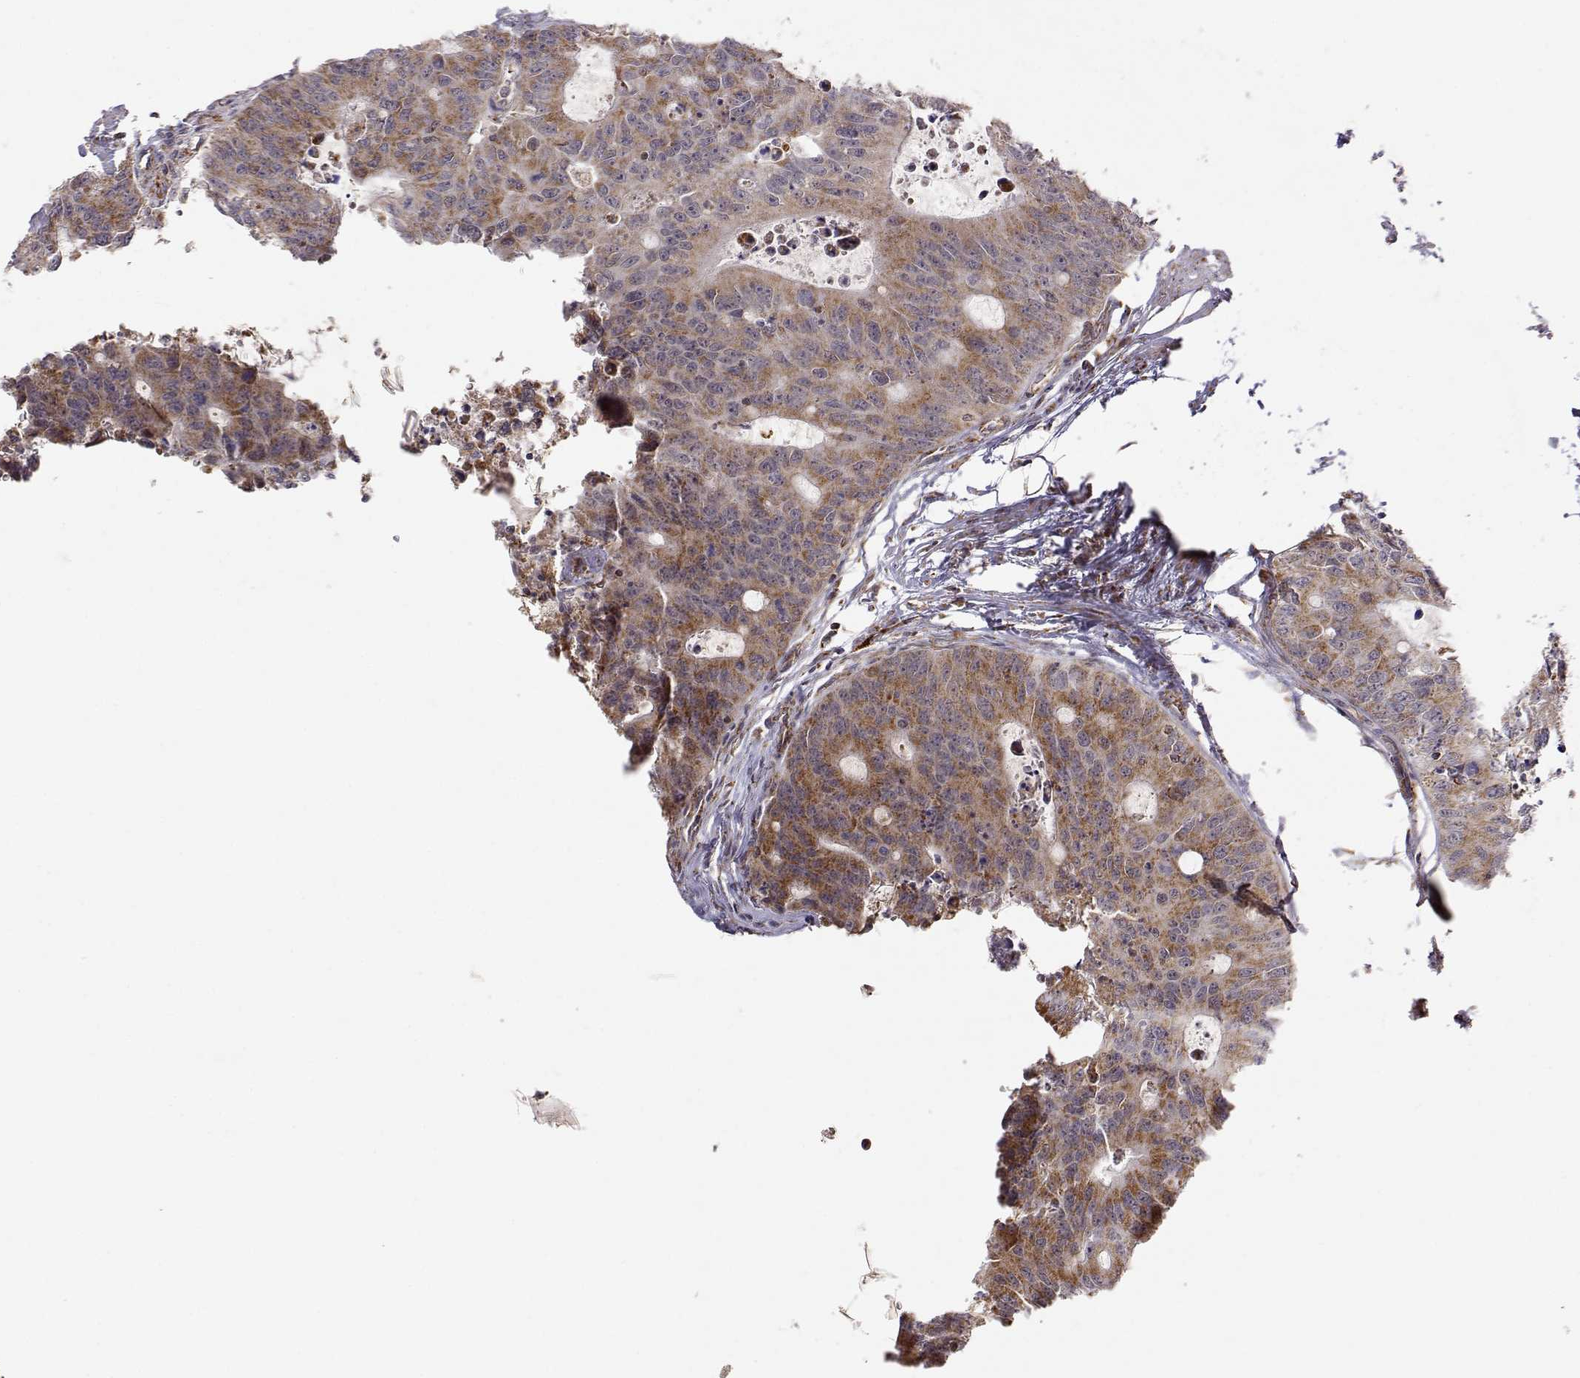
{"staining": {"intensity": "moderate", "quantity": ">75%", "location": "cytoplasmic/membranous"}, "tissue": "colorectal cancer", "cell_type": "Tumor cells", "image_type": "cancer", "snomed": [{"axis": "morphology", "description": "Adenocarcinoma, NOS"}, {"axis": "topography", "description": "Colon"}], "caption": "Human colorectal cancer (adenocarcinoma) stained for a protein (brown) demonstrates moderate cytoplasmic/membranous positive staining in about >75% of tumor cells.", "gene": "EXOG", "patient": {"sex": "male", "age": 67}}